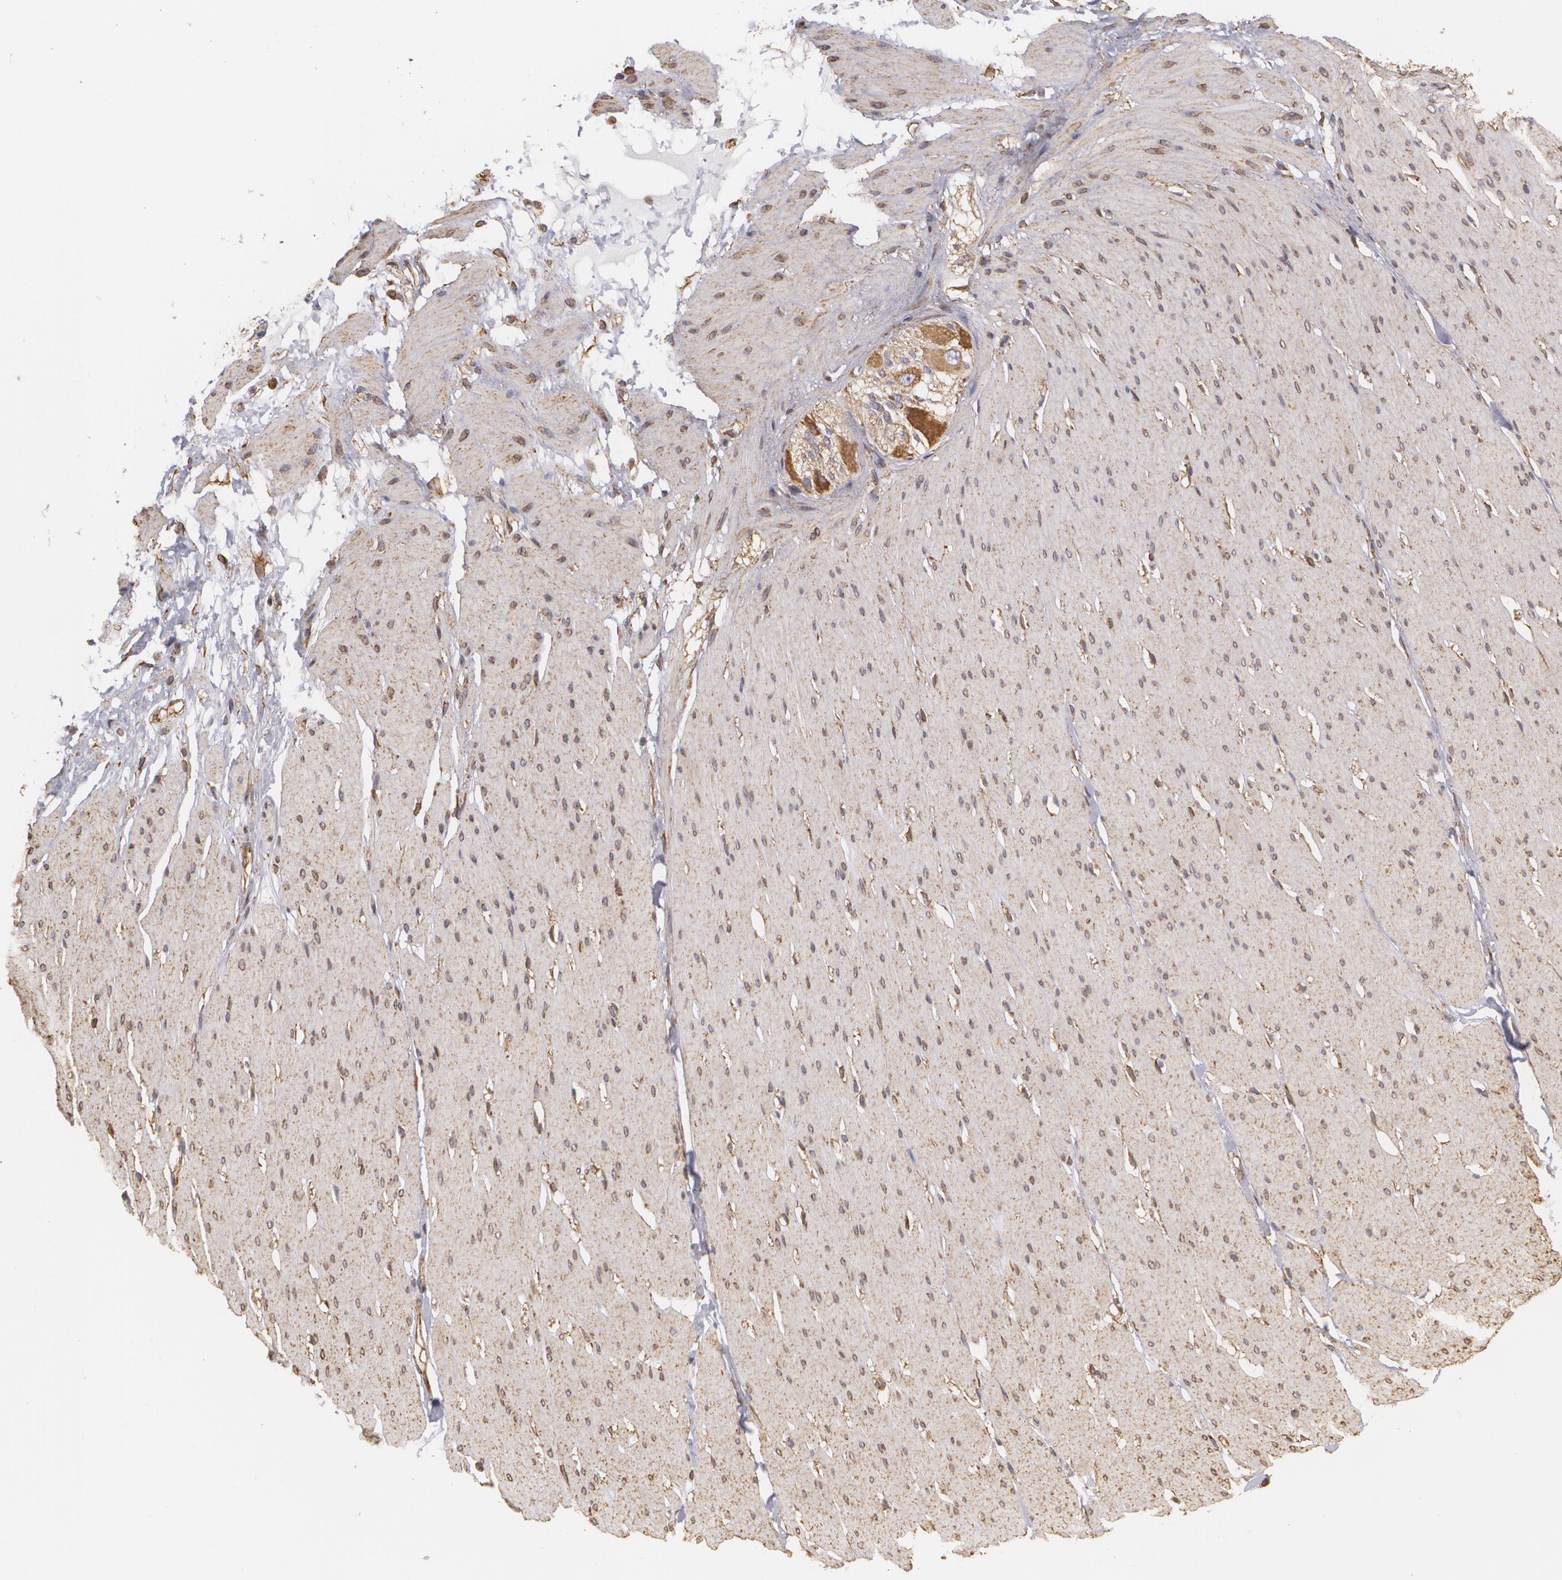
{"staining": {"intensity": "weak", "quantity": ">75%", "location": "cytoplasmic/membranous"}, "tissue": "smooth muscle", "cell_type": "Smooth muscle cells", "image_type": "normal", "snomed": [{"axis": "morphology", "description": "Normal tissue, NOS"}, {"axis": "topography", "description": "Smooth muscle"}, {"axis": "topography", "description": "Colon"}], "caption": "The micrograph reveals a brown stain indicating the presence of a protein in the cytoplasmic/membranous of smooth muscle cells in smooth muscle. (DAB (3,3'-diaminobenzidine) IHC, brown staining for protein, blue staining for nuclei).", "gene": "CYB5R3", "patient": {"sex": "male", "age": 67}}